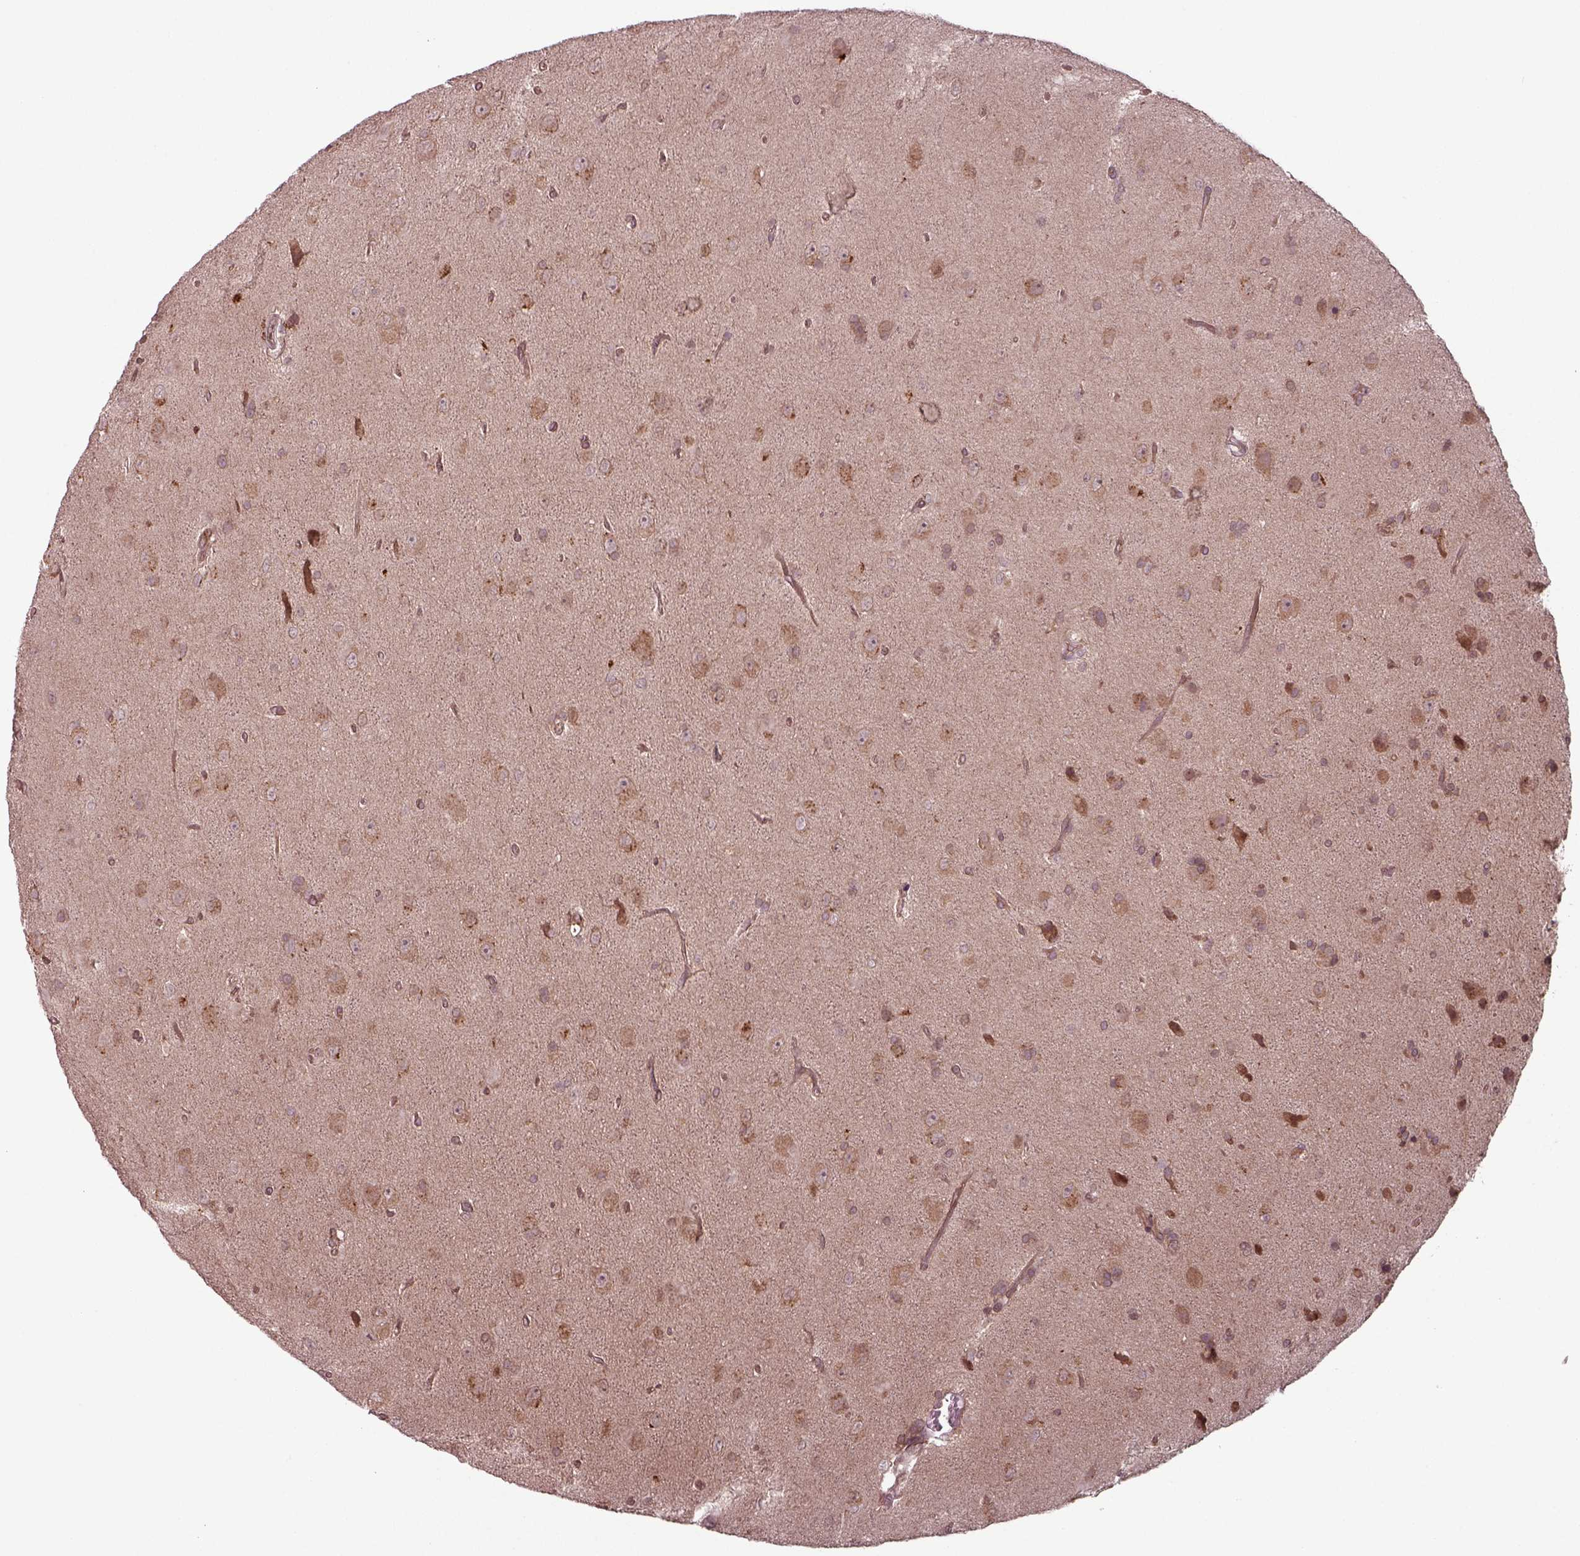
{"staining": {"intensity": "moderate", "quantity": ">75%", "location": "cytoplasmic/membranous"}, "tissue": "glioma", "cell_type": "Tumor cells", "image_type": "cancer", "snomed": [{"axis": "morphology", "description": "Glioma, malignant, Low grade"}, {"axis": "topography", "description": "Brain"}], "caption": "IHC histopathology image of neoplastic tissue: human malignant glioma (low-grade) stained using immunohistochemistry demonstrates medium levels of moderate protein expression localized specifically in the cytoplasmic/membranous of tumor cells, appearing as a cytoplasmic/membranous brown color.", "gene": "CHMP3", "patient": {"sex": "male", "age": 58}}